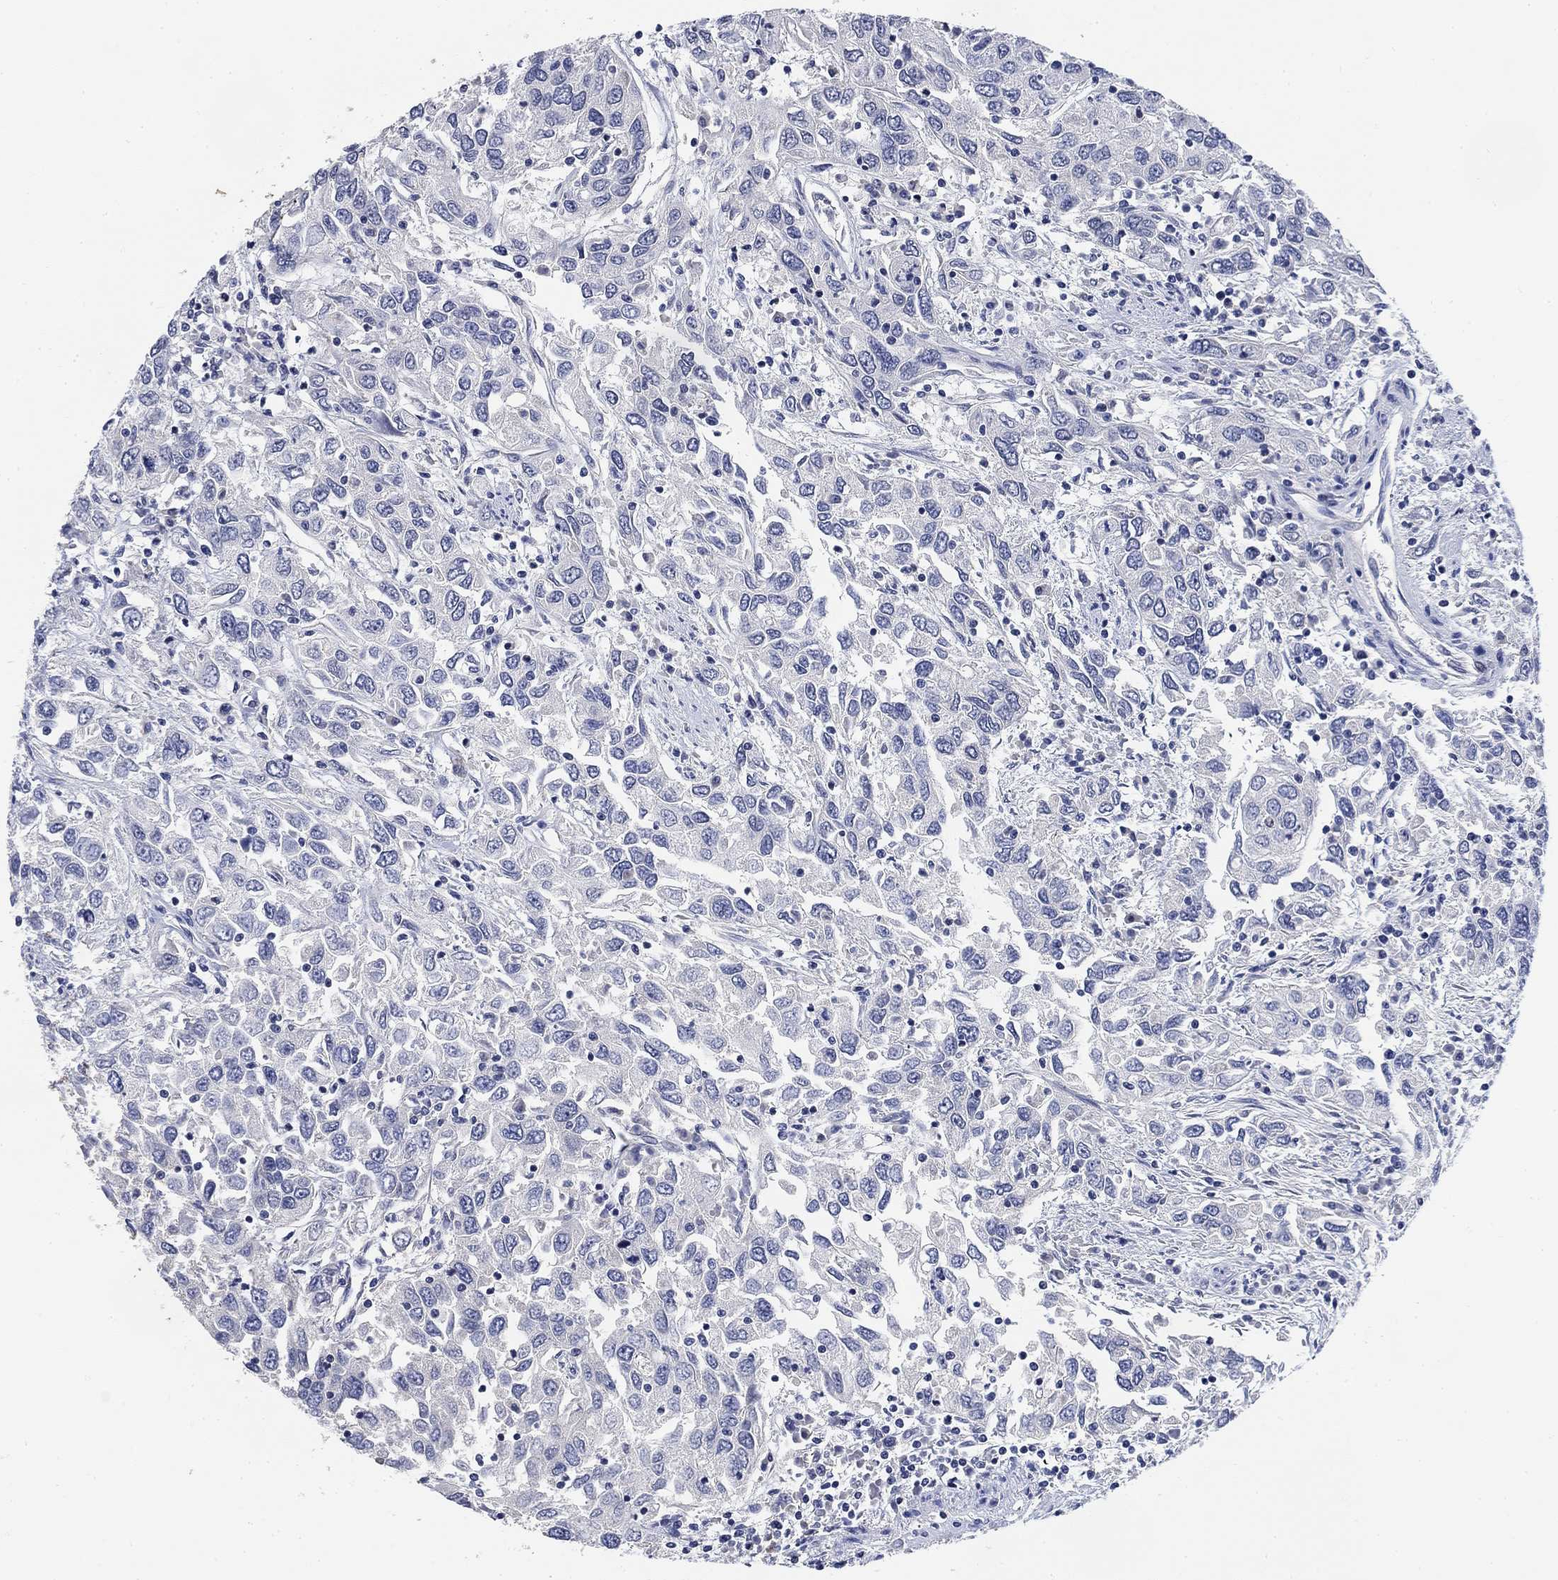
{"staining": {"intensity": "negative", "quantity": "none", "location": "none"}, "tissue": "urothelial cancer", "cell_type": "Tumor cells", "image_type": "cancer", "snomed": [{"axis": "morphology", "description": "Urothelial carcinoma, High grade"}, {"axis": "topography", "description": "Urinary bladder"}], "caption": "This is an immunohistochemistry photomicrograph of urothelial cancer. There is no expression in tumor cells.", "gene": "DAZL", "patient": {"sex": "male", "age": 76}}